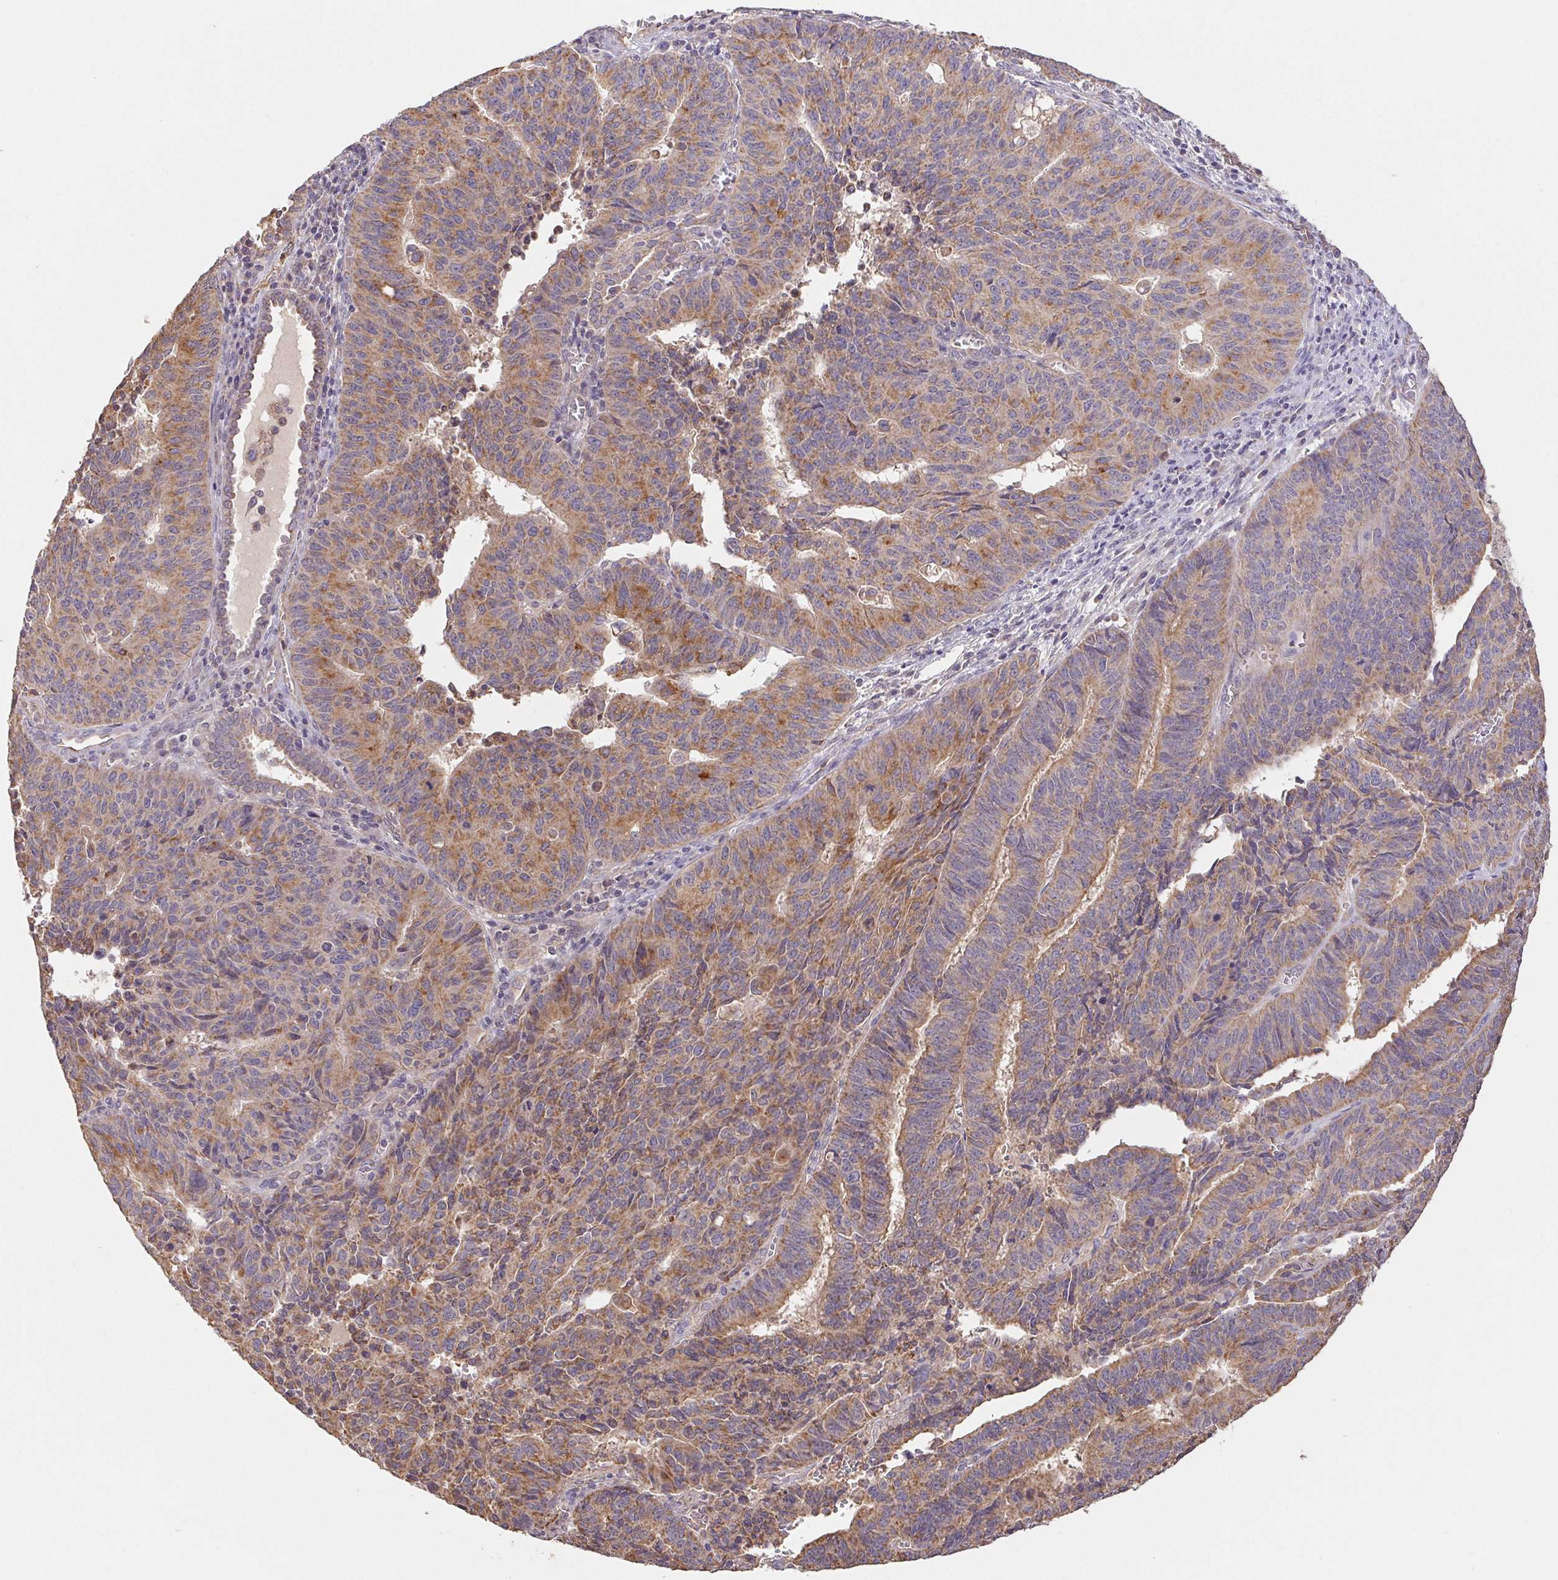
{"staining": {"intensity": "moderate", "quantity": ">75%", "location": "cytoplasmic/membranous"}, "tissue": "endometrial cancer", "cell_type": "Tumor cells", "image_type": "cancer", "snomed": [{"axis": "morphology", "description": "Adenocarcinoma, NOS"}, {"axis": "topography", "description": "Endometrium"}], "caption": "Adenocarcinoma (endometrial) tissue exhibits moderate cytoplasmic/membranous staining in approximately >75% of tumor cells", "gene": "RAB11A", "patient": {"sex": "female", "age": 65}}